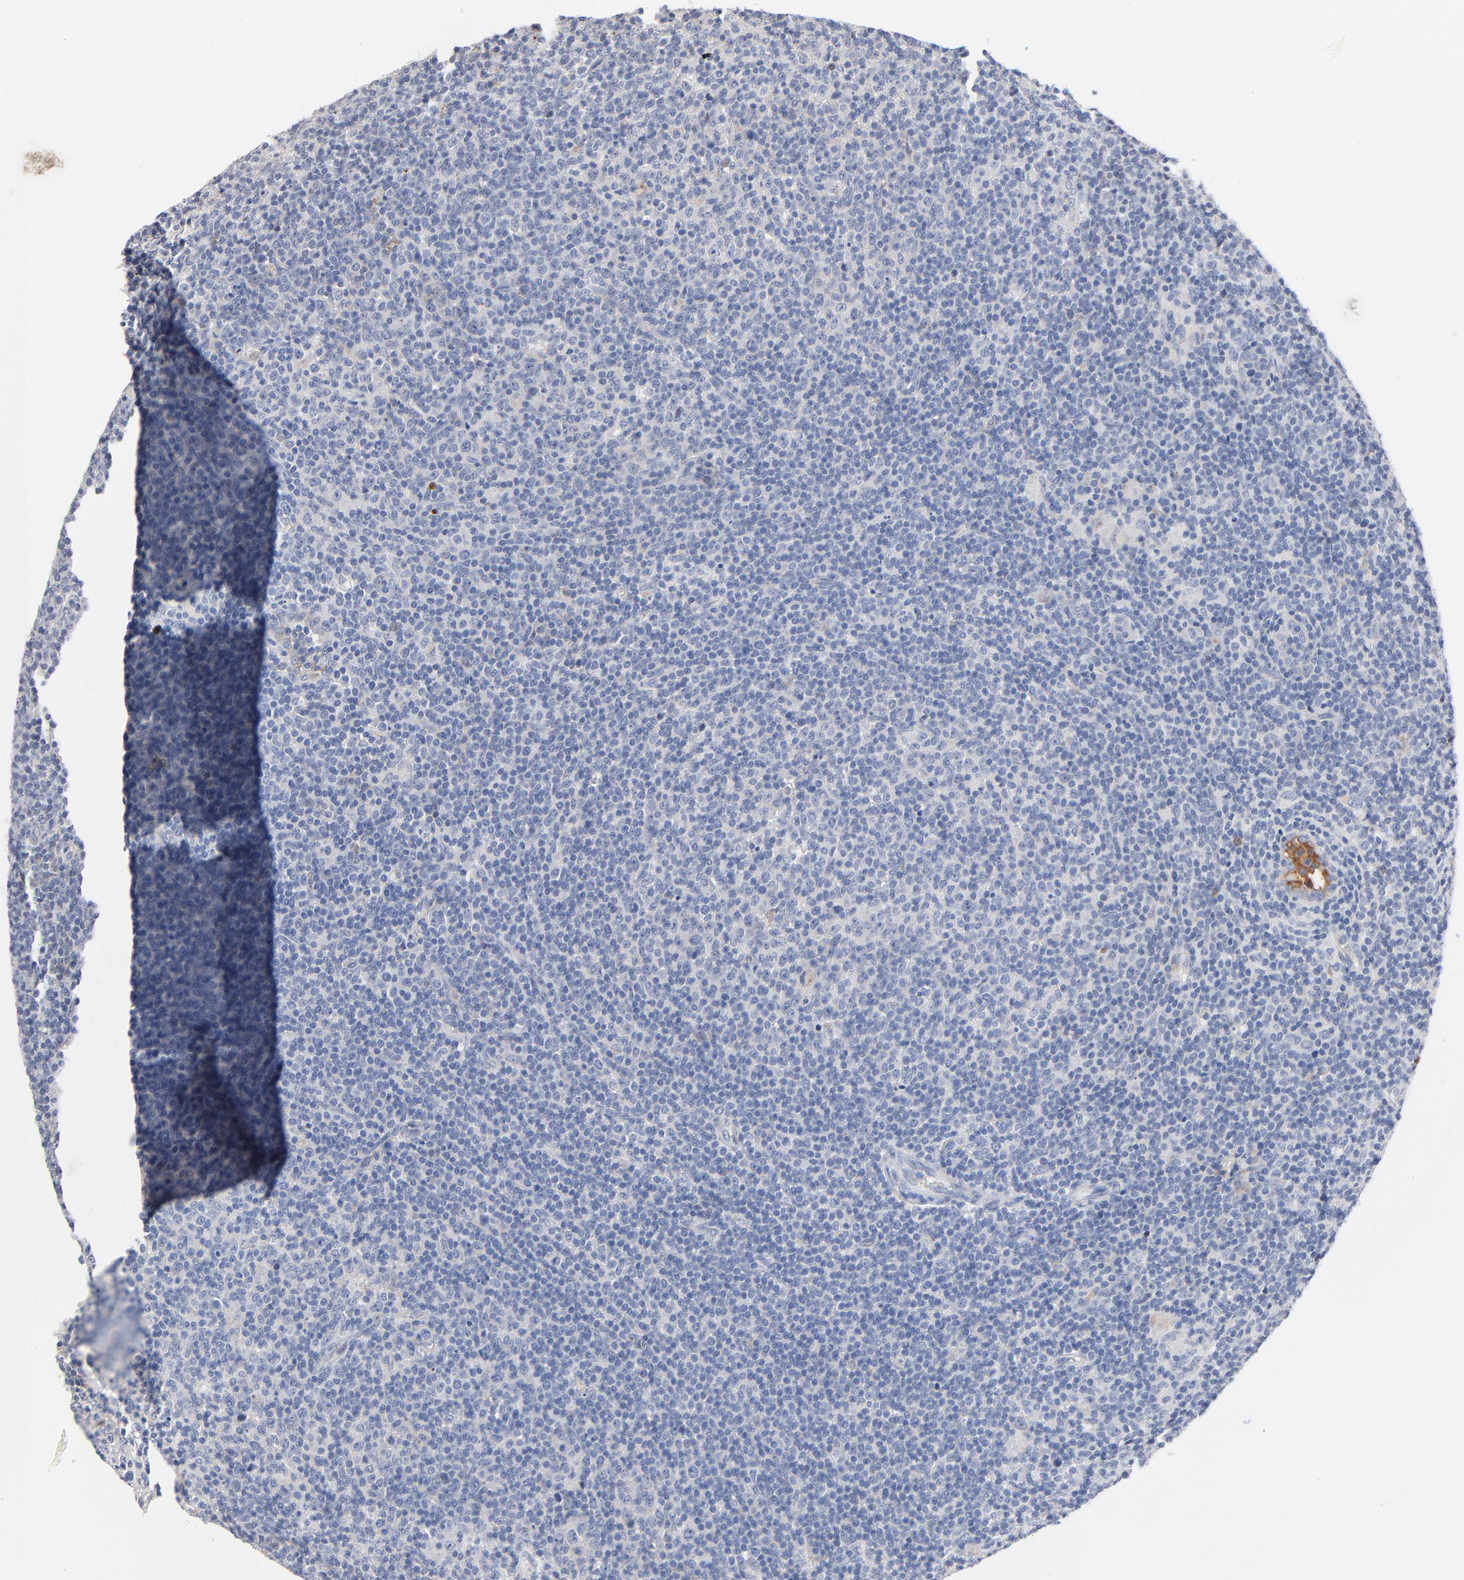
{"staining": {"intensity": "negative", "quantity": "none", "location": "none"}, "tissue": "lymphoma", "cell_type": "Tumor cells", "image_type": "cancer", "snomed": [{"axis": "morphology", "description": "Malignant lymphoma, non-Hodgkin's type, Low grade"}, {"axis": "topography", "description": "Lymph node"}], "caption": "A photomicrograph of low-grade malignant lymphoma, non-Hodgkin's type stained for a protein reveals no brown staining in tumor cells. The staining was performed using DAB to visualize the protein expression in brown, while the nuclei were stained in blue with hematoxylin (Magnification: 20x).", "gene": "SERPINA4", "patient": {"sex": "male", "age": 70}}